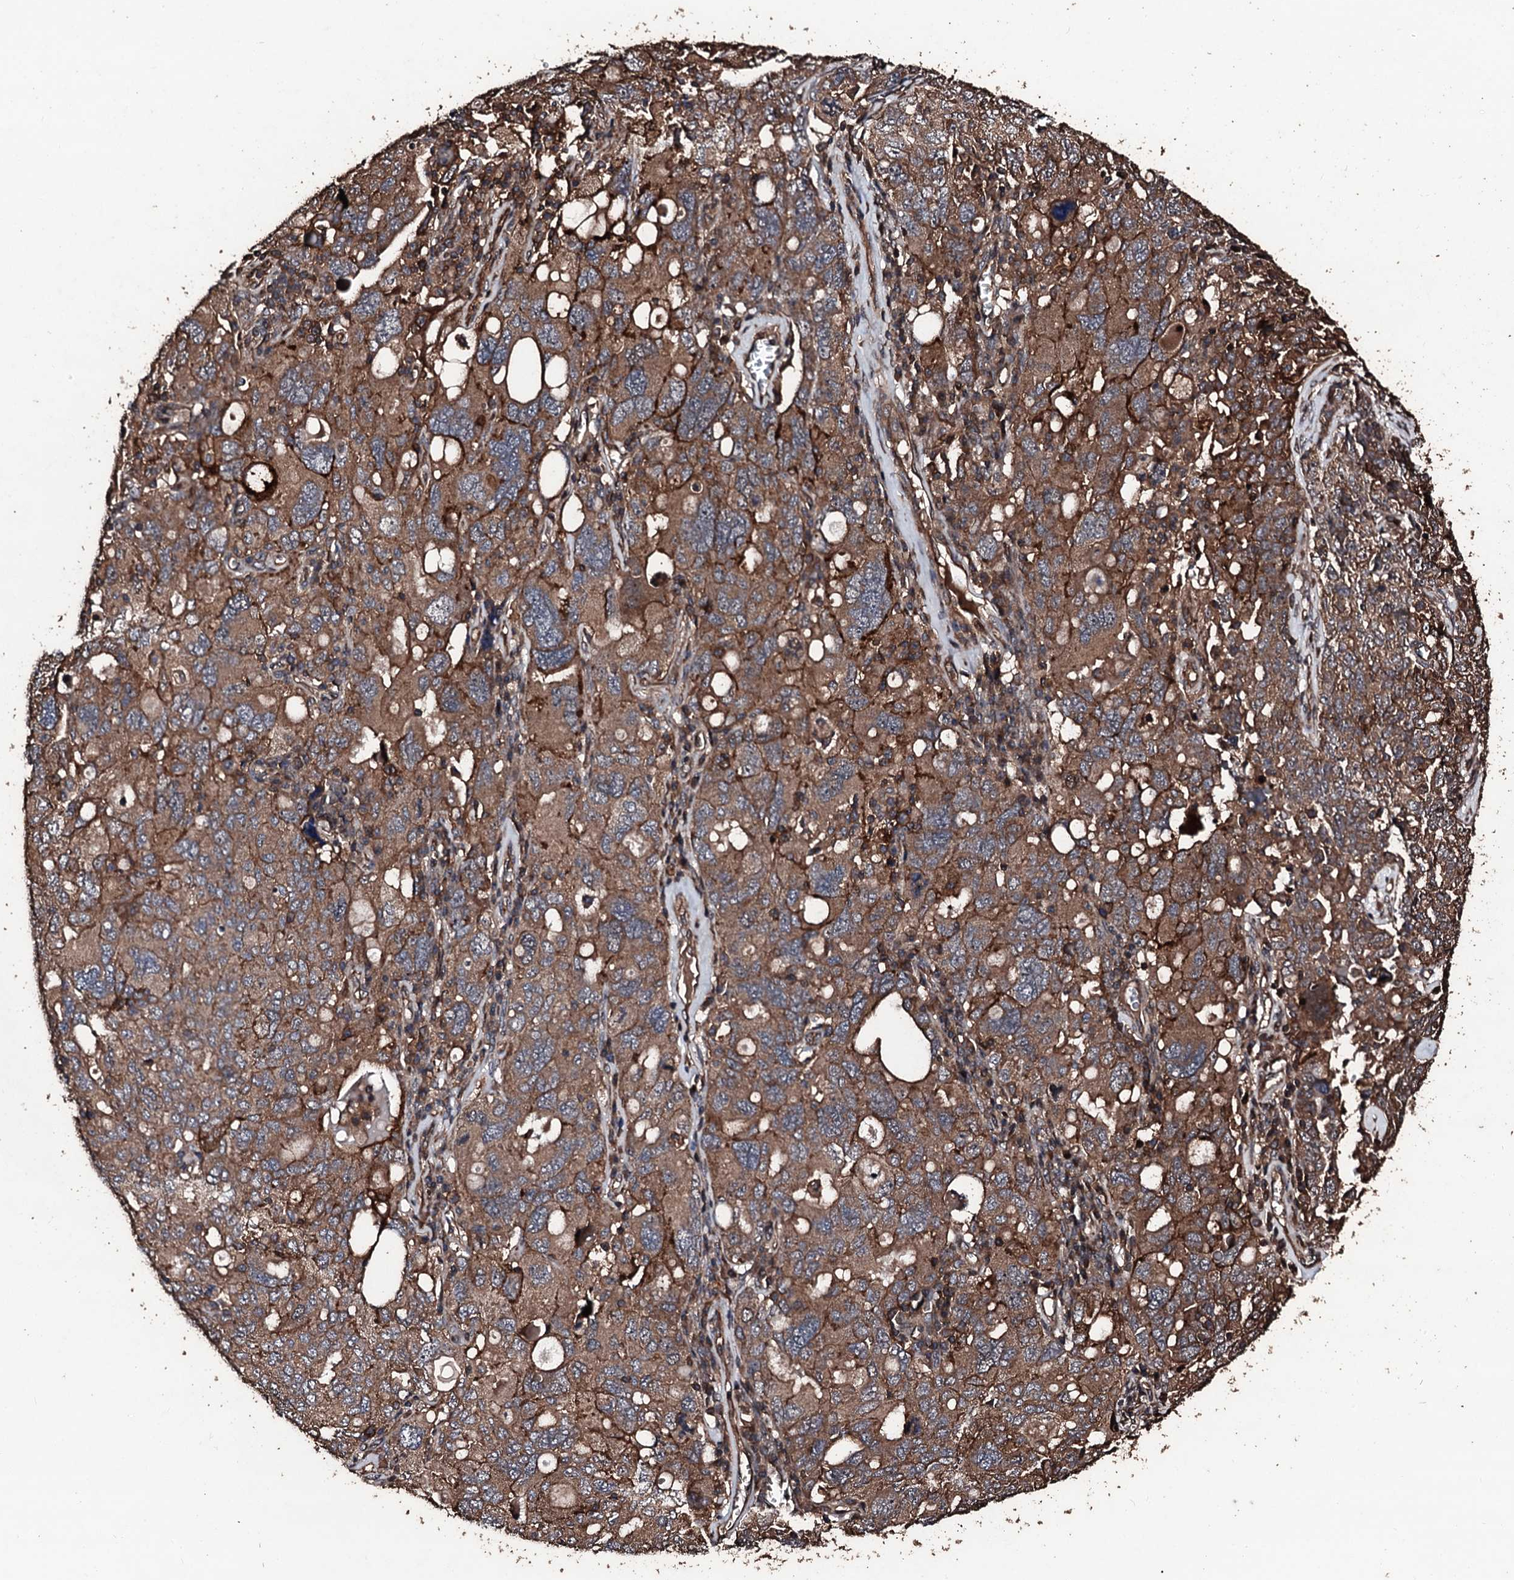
{"staining": {"intensity": "moderate", "quantity": ">75%", "location": "cytoplasmic/membranous"}, "tissue": "ovarian cancer", "cell_type": "Tumor cells", "image_type": "cancer", "snomed": [{"axis": "morphology", "description": "Carcinoma, endometroid"}, {"axis": "topography", "description": "Ovary"}], "caption": "Tumor cells reveal medium levels of moderate cytoplasmic/membranous positivity in about >75% of cells in ovarian endometroid carcinoma. The staining is performed using DAB (3,3'-diaminobenzidine) brown chromogen to label protein expression. The nuclei are counter-stained blue using hematoxylin.", "gene": "KIF18A", "patient": {"sex": "female", "age": 62}}